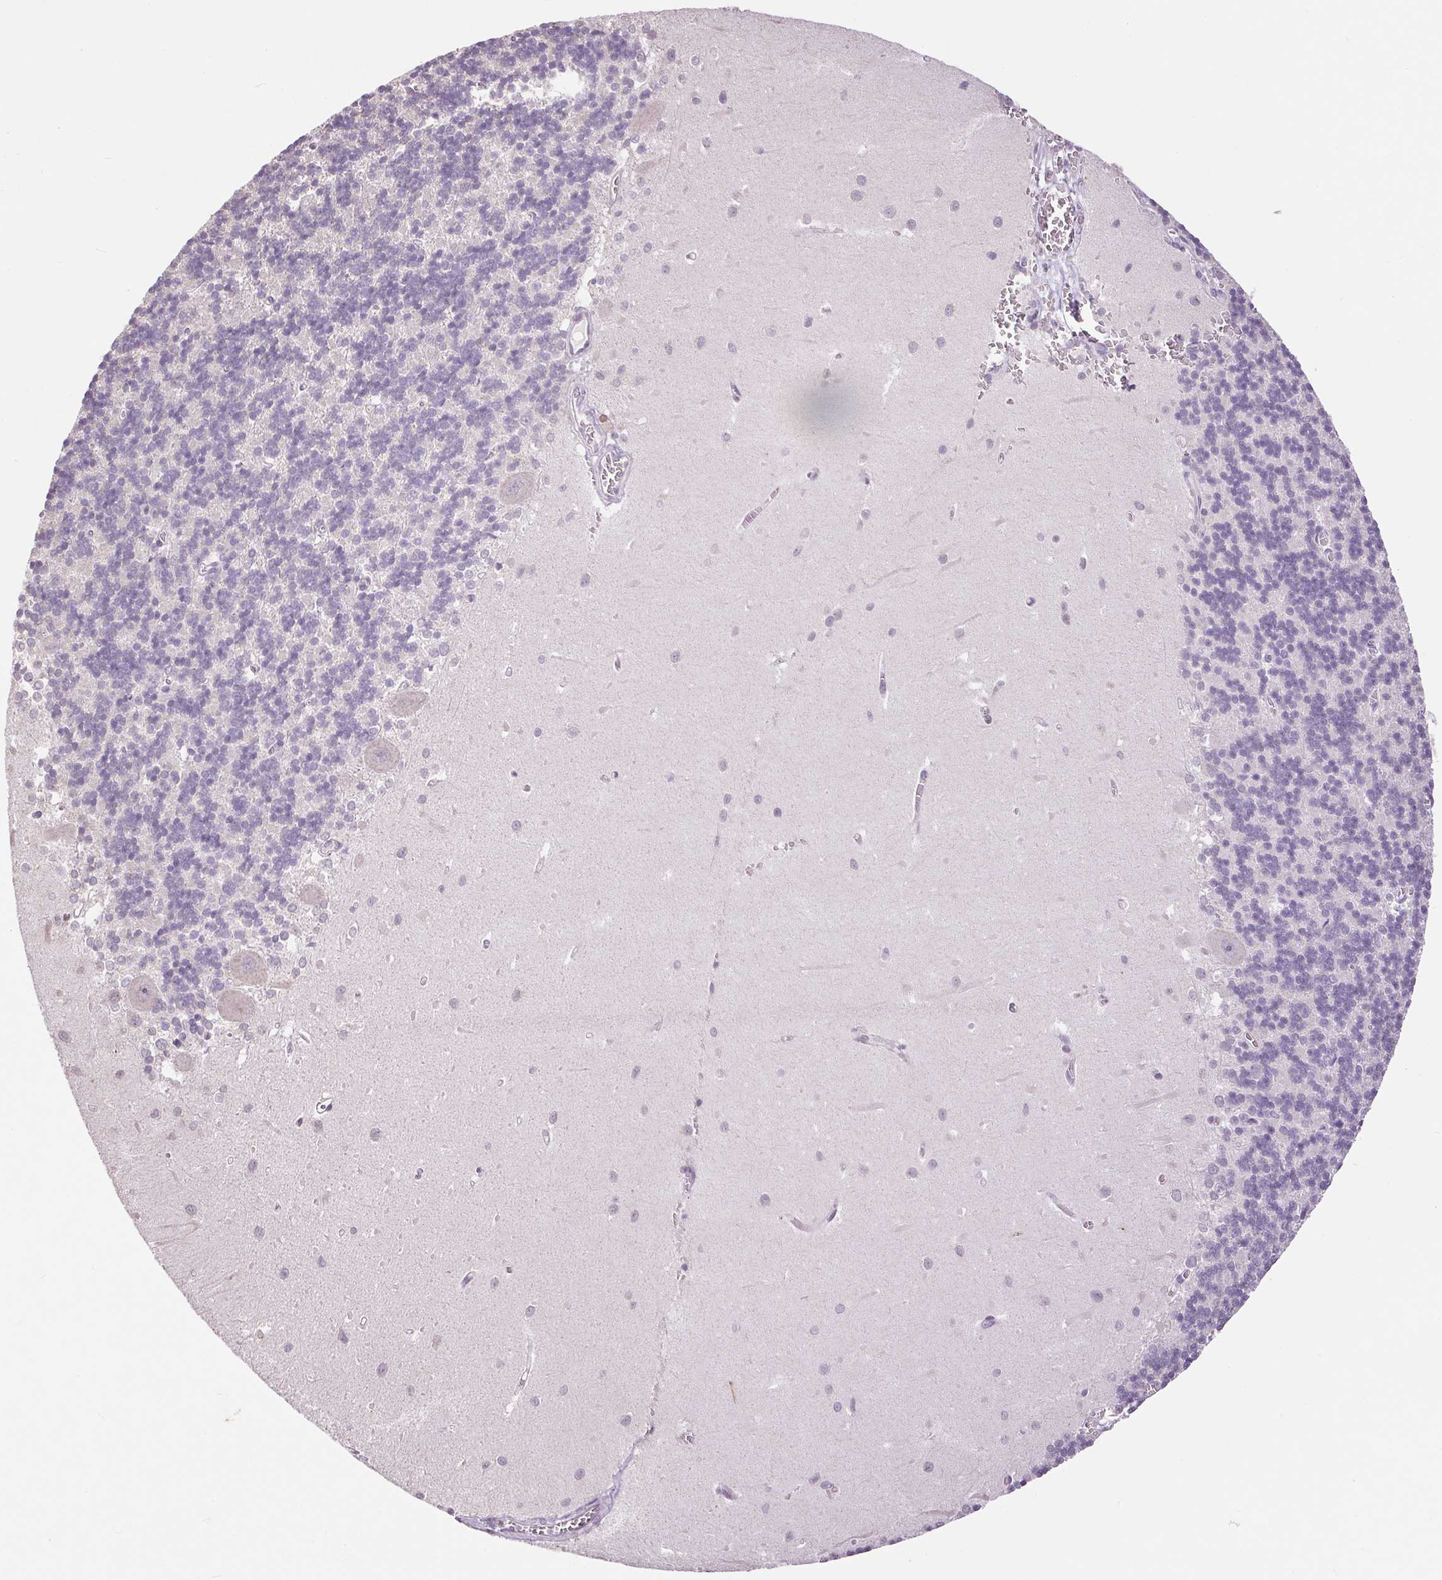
{"staining": {"intensity": "negative", "quantity": "none", "location": "none"}, "tissue": "cerebellum", "cell_type": "Cells in granular layer", "image_type": "normal", "snomed": [{"axis": "morphology", "description": "Normal tissue, NOS"}, {"axis": "topography", "description": "Cerebellum"}], "caption": "Cerebellum stained for a protein using immunohistochemistry displays no positivity cells in granular layer.", "gene": "RACGAP1", "patient": {"sex": "male", "age": 37}}